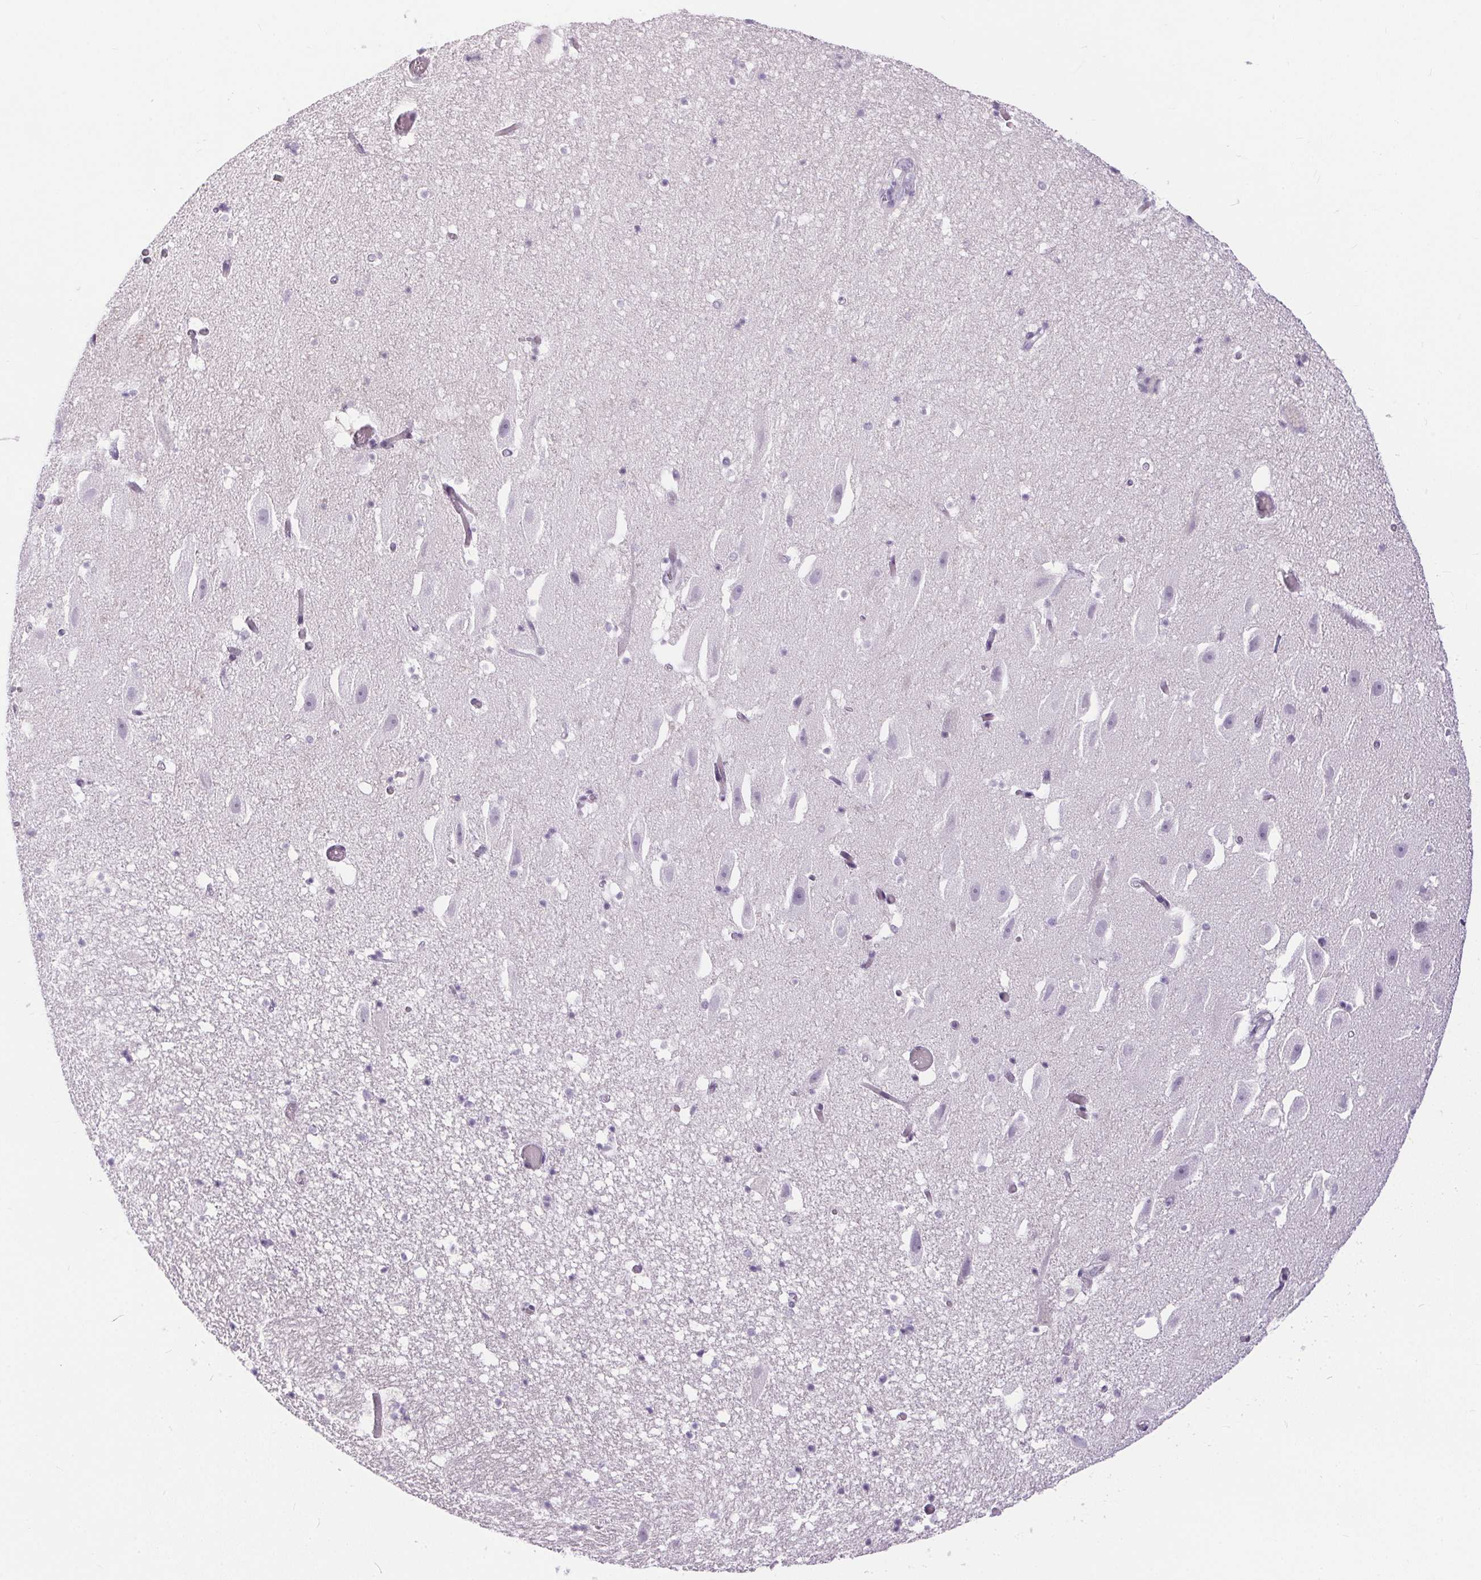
{"staining": {"intensity": "negative", "quantity": "none", "location": "none"}, "tissue": "hippocampus", "cell_type": "Glial cells", "image_type": "normal", "snomed": [{"axis": "morphology", "description": "Normal tissue, NOS"}, {"axis": "topography", "description": "Hippocampus"}], "caption": "Immunohistochemistry micrograph of unremarkable human hippocampus stained for a protein (brown), which exhibits no positivity in glial cells.", "gene": "GBP6", "patient": {"sex": "male", "age": 26}}